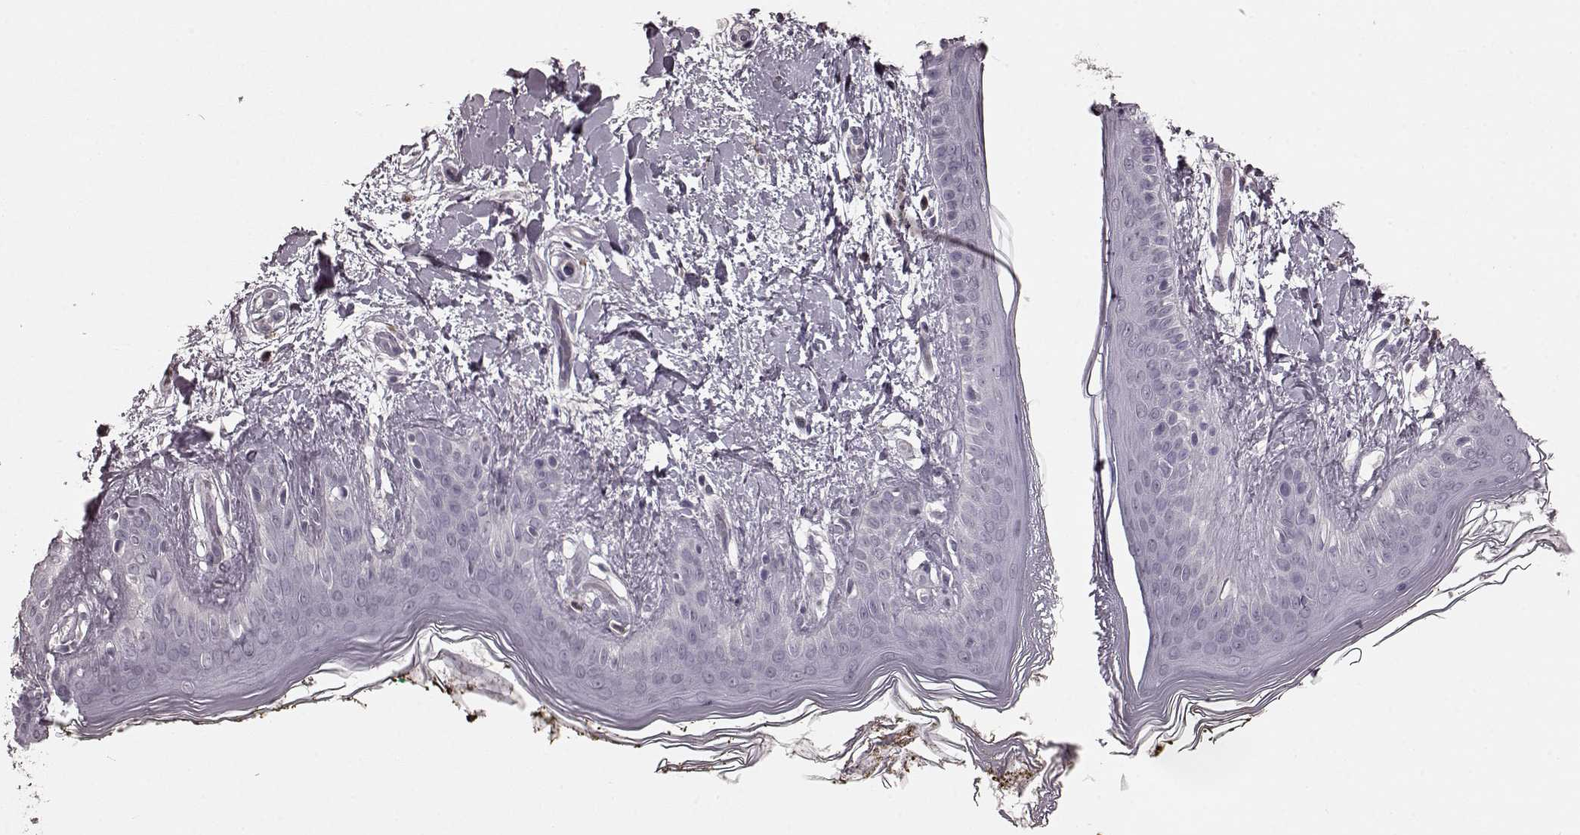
{"staining": {"intensity": "negative", "quantity": "none", "location": "none"}, "tissue": "skin", "cell_type": "Fibroblasts", "image_type": "normal", "snomed": [{"axis": "morphology", "description": "Normal tissue, NOS"}, {"axis": "topography", "description": "Skin"}], "caption": "Skin was stained to show a protein in brown. There is no significant positivity in fibroblasts. (DAB (3,3'-diaminobenzidine) immunohistochemistry, high magnification).", "gene": "CD28", "patient": {"sex": "female", "age": 34}}